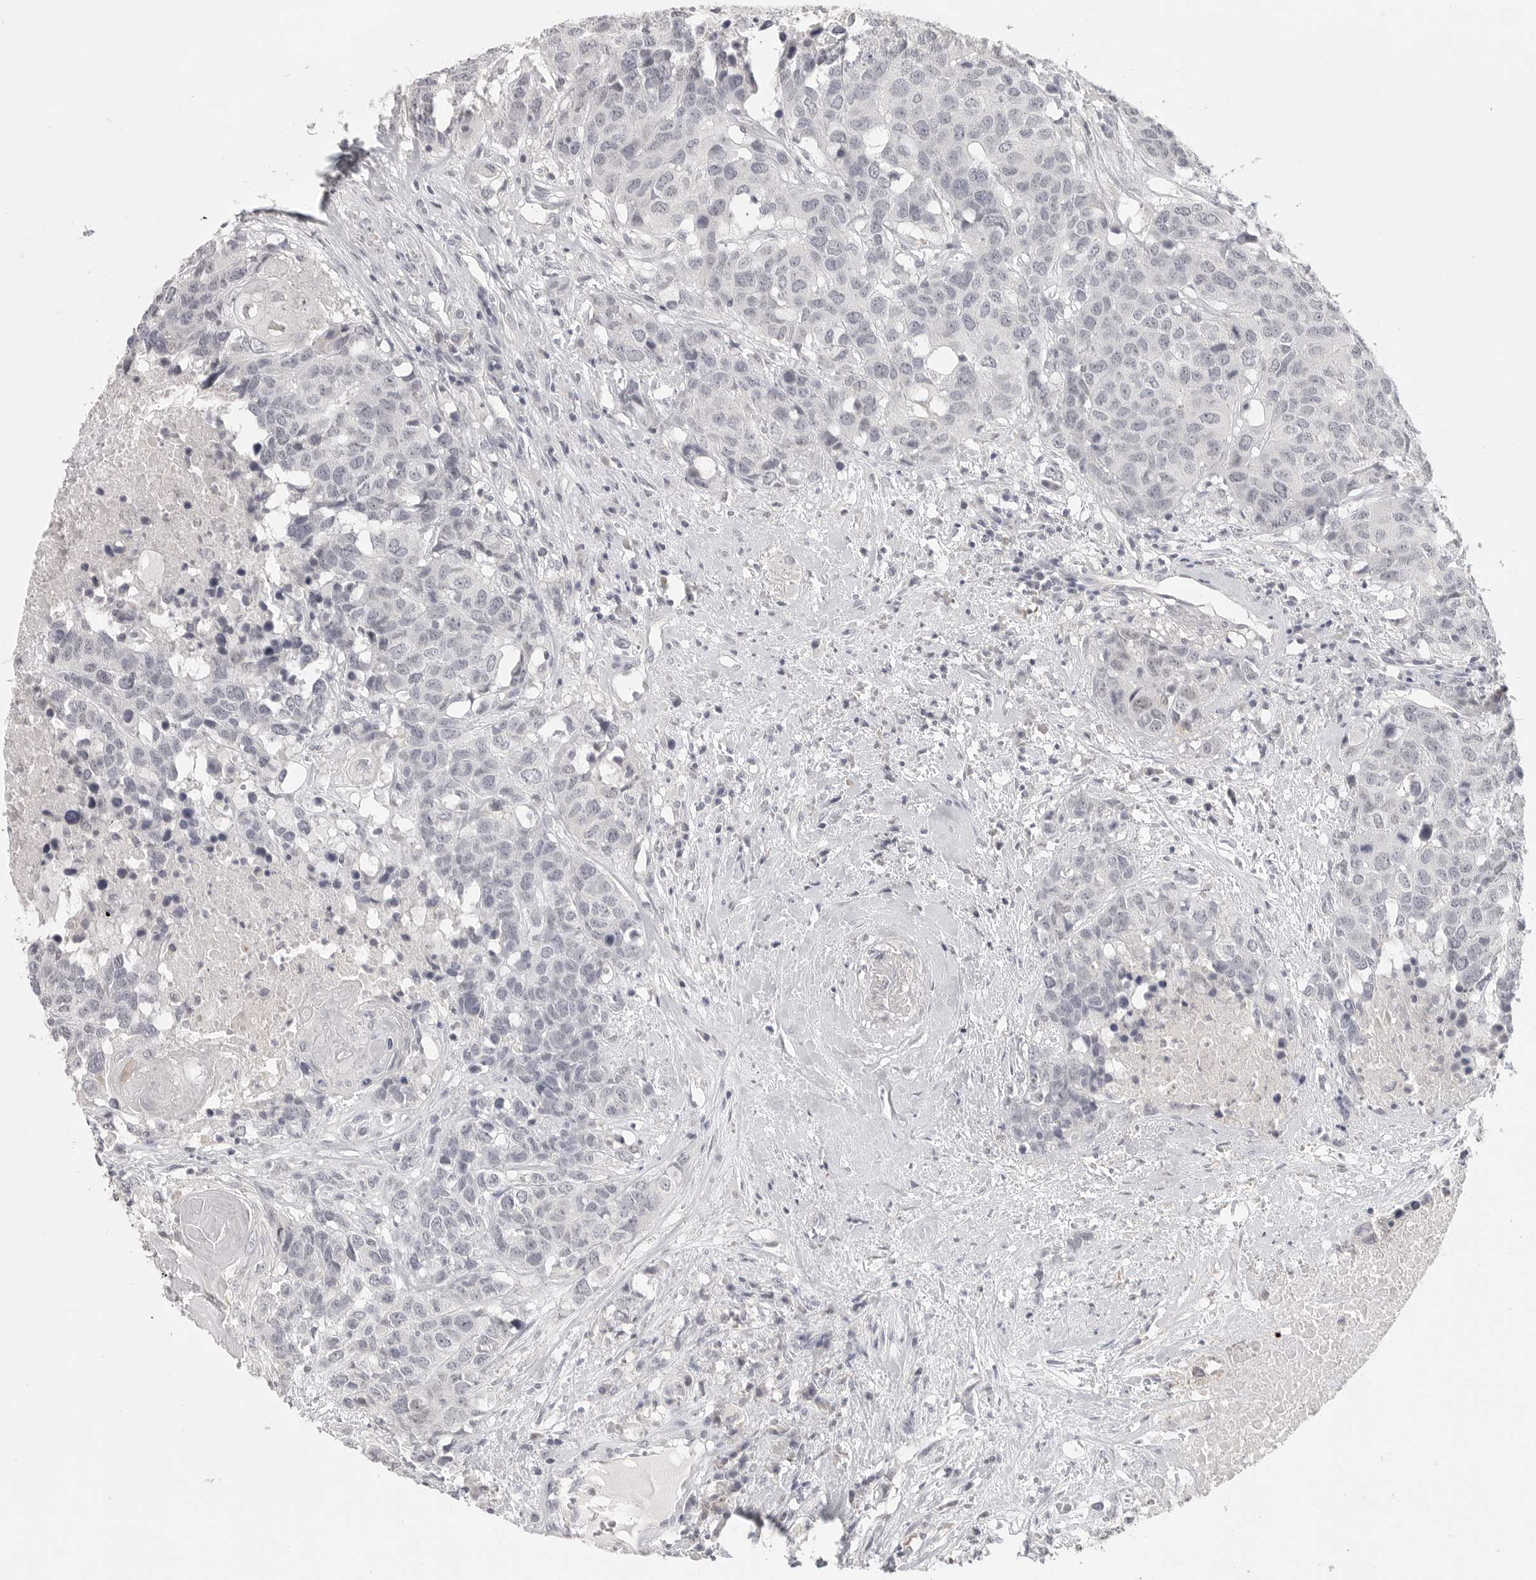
{"staining": {"intensity": "negative", "quantity": "none", "location": "none"}, "tissue": "head and neck cancer", "cell_type": "Tumor cells", "image_type": "cancer", "snomed": [{"axis": "morphology", "description": "Squamous cell carcinoma, NOS"}, {"axis": "topography", "description": "Head-Neck"}], "caption": "The image displays no significant staining in tumor cells of head and neck cancer (squamous cell carcinoma). (Brightfield microscopy of DAB immunohistochemistry (IHC) at high magnification).", "gene": "HMGCS2", "patient": {"sex": "male", "age": 66}}